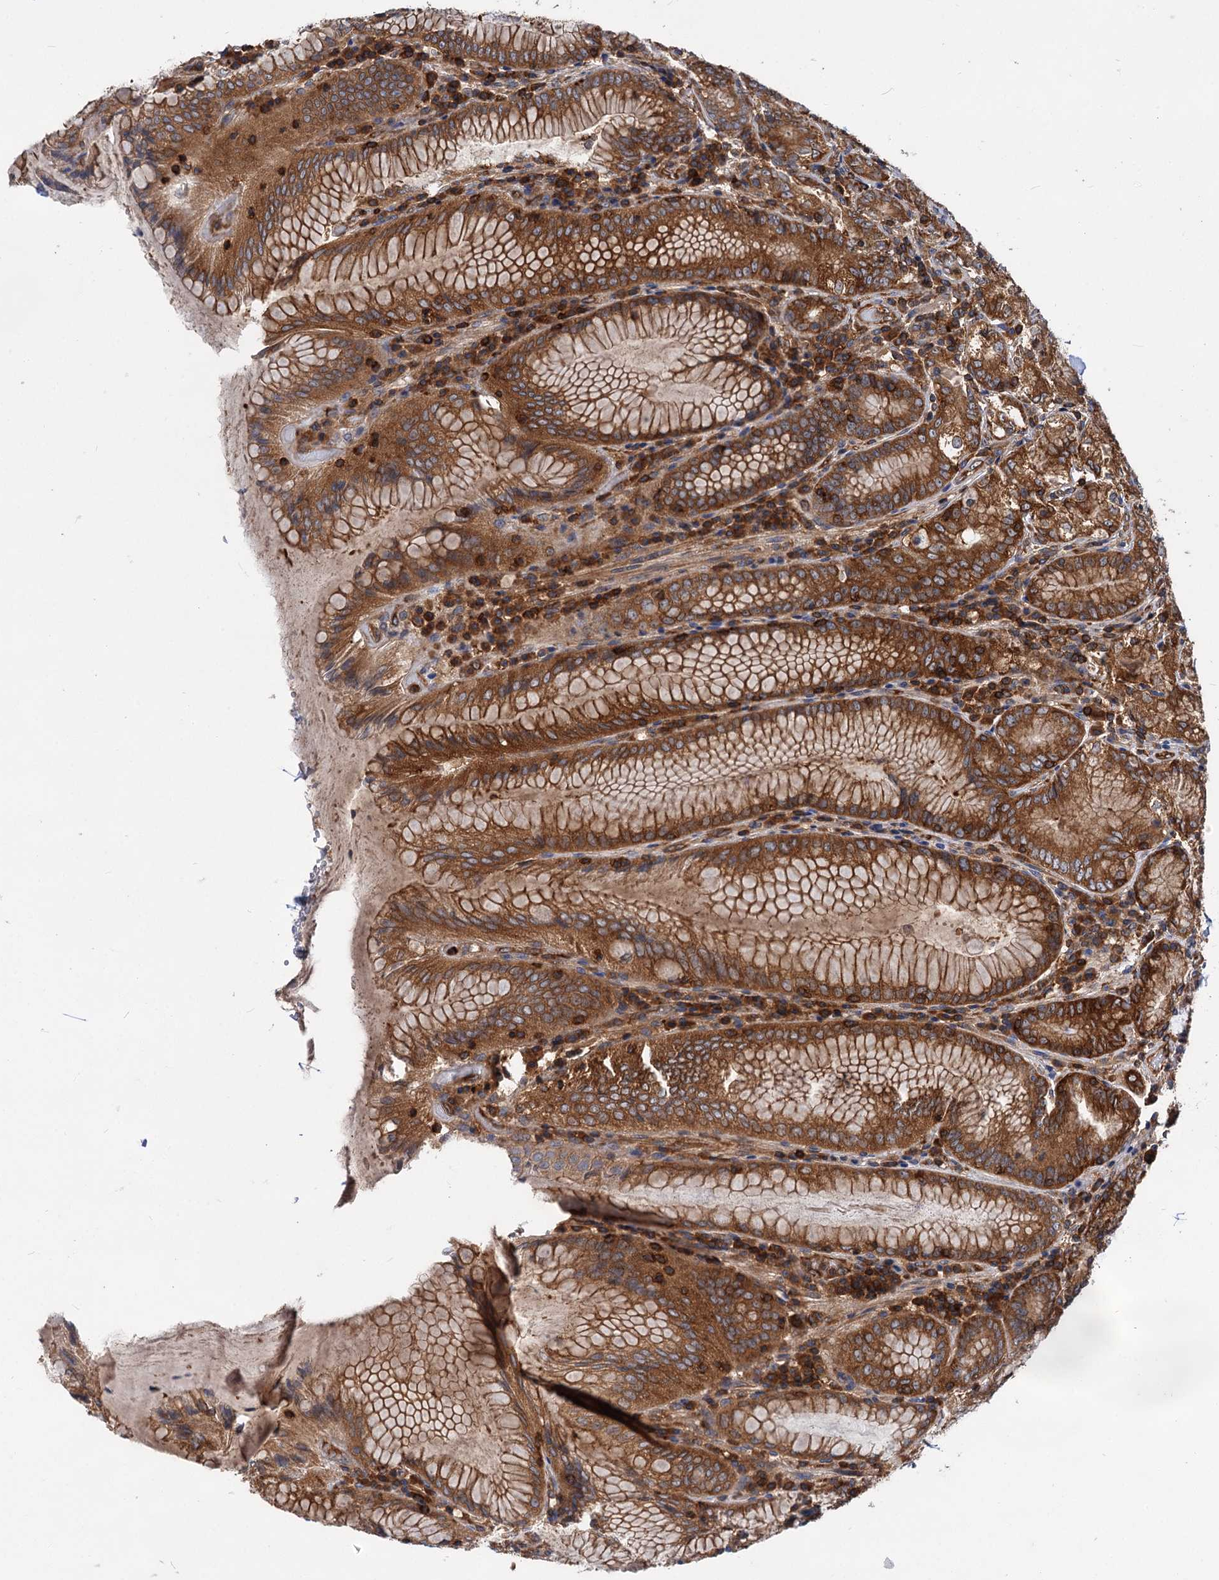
{"staining": {"intensity": "strong", "quantity": ">75%", "location": "cytoplasmic/membranous"}, "tissue": "stomach", "cell_type": "Glandular cells", "image_type": "normal", "snomed": [{"axis": "morphology", "description": "Normal tissue, NOS"}, {"axis": "topography", "description": "Stomach, upper"}, {"axis": "topography", "description": "Stomach, lower"}], "caption": "IHC (DAB) staining of benign human stomach reveals strong cytoplasmic/membranous protein staining in about >75% of glandular cells. (DAB (3,3'-diaminobenzidine) IHC, brown staining for protein, blue staining for nuclei).", "gene": "PACS1", "patient": {"sex": "female", "age": 76}}